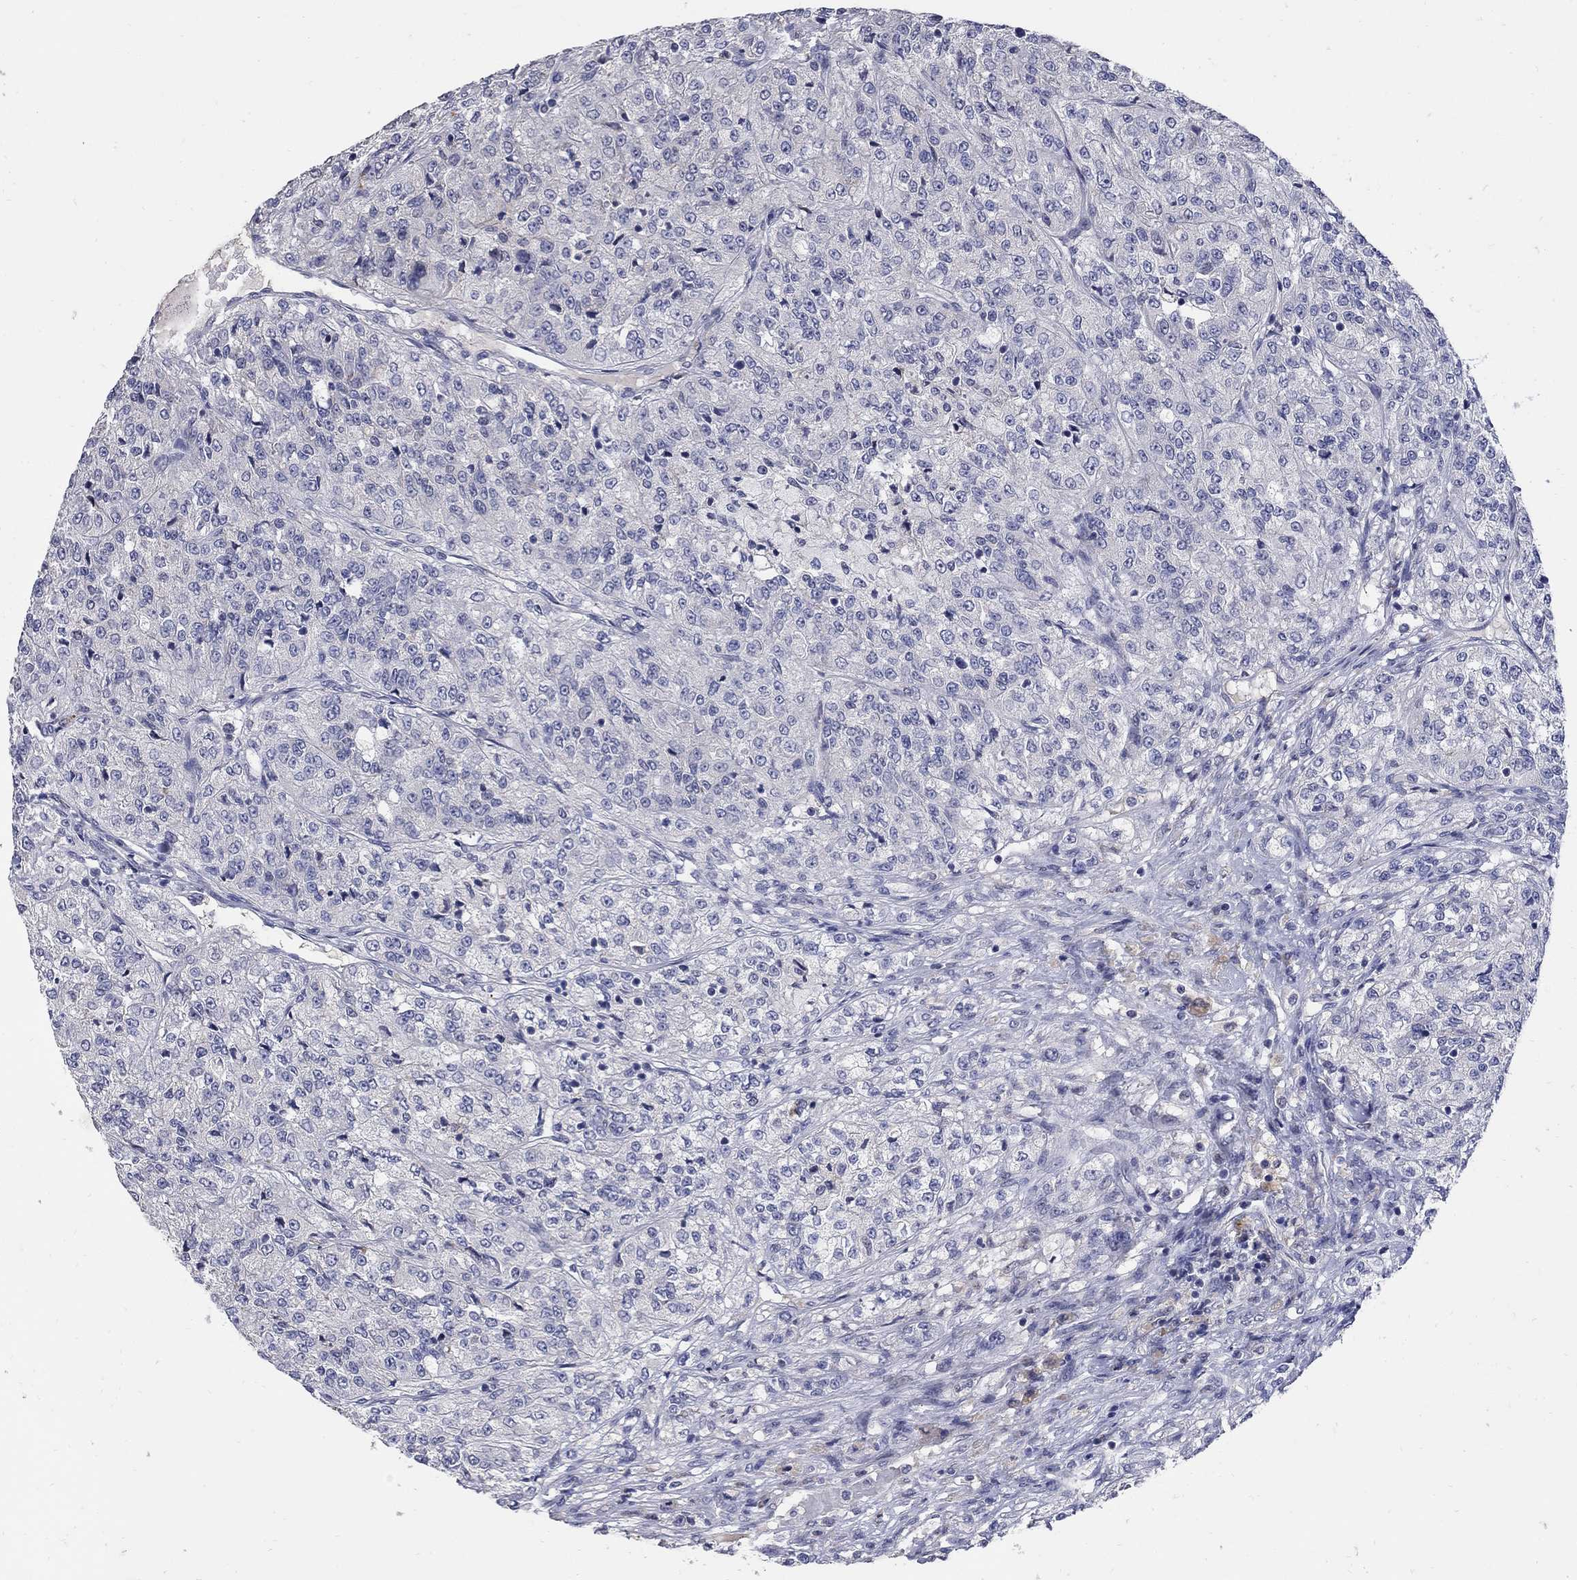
{"staining": {"intensity": "negative", "quantity": "none", "location": "none"}, "tissue": "renal cancer", "cell_type": "Tumor cells", "image_type": "cancer", "snomed": [{"axis": "morphology", "description": "Adenocarcinoma, NOS"}, {"axis": "topography", "description": "Kidney"}], "caption": "Tumor cells show no significant protein staining in renal cancer (adenocarcinoma).", "gene": "CETN1", "patient": {"sex": "female", "age": 63}}